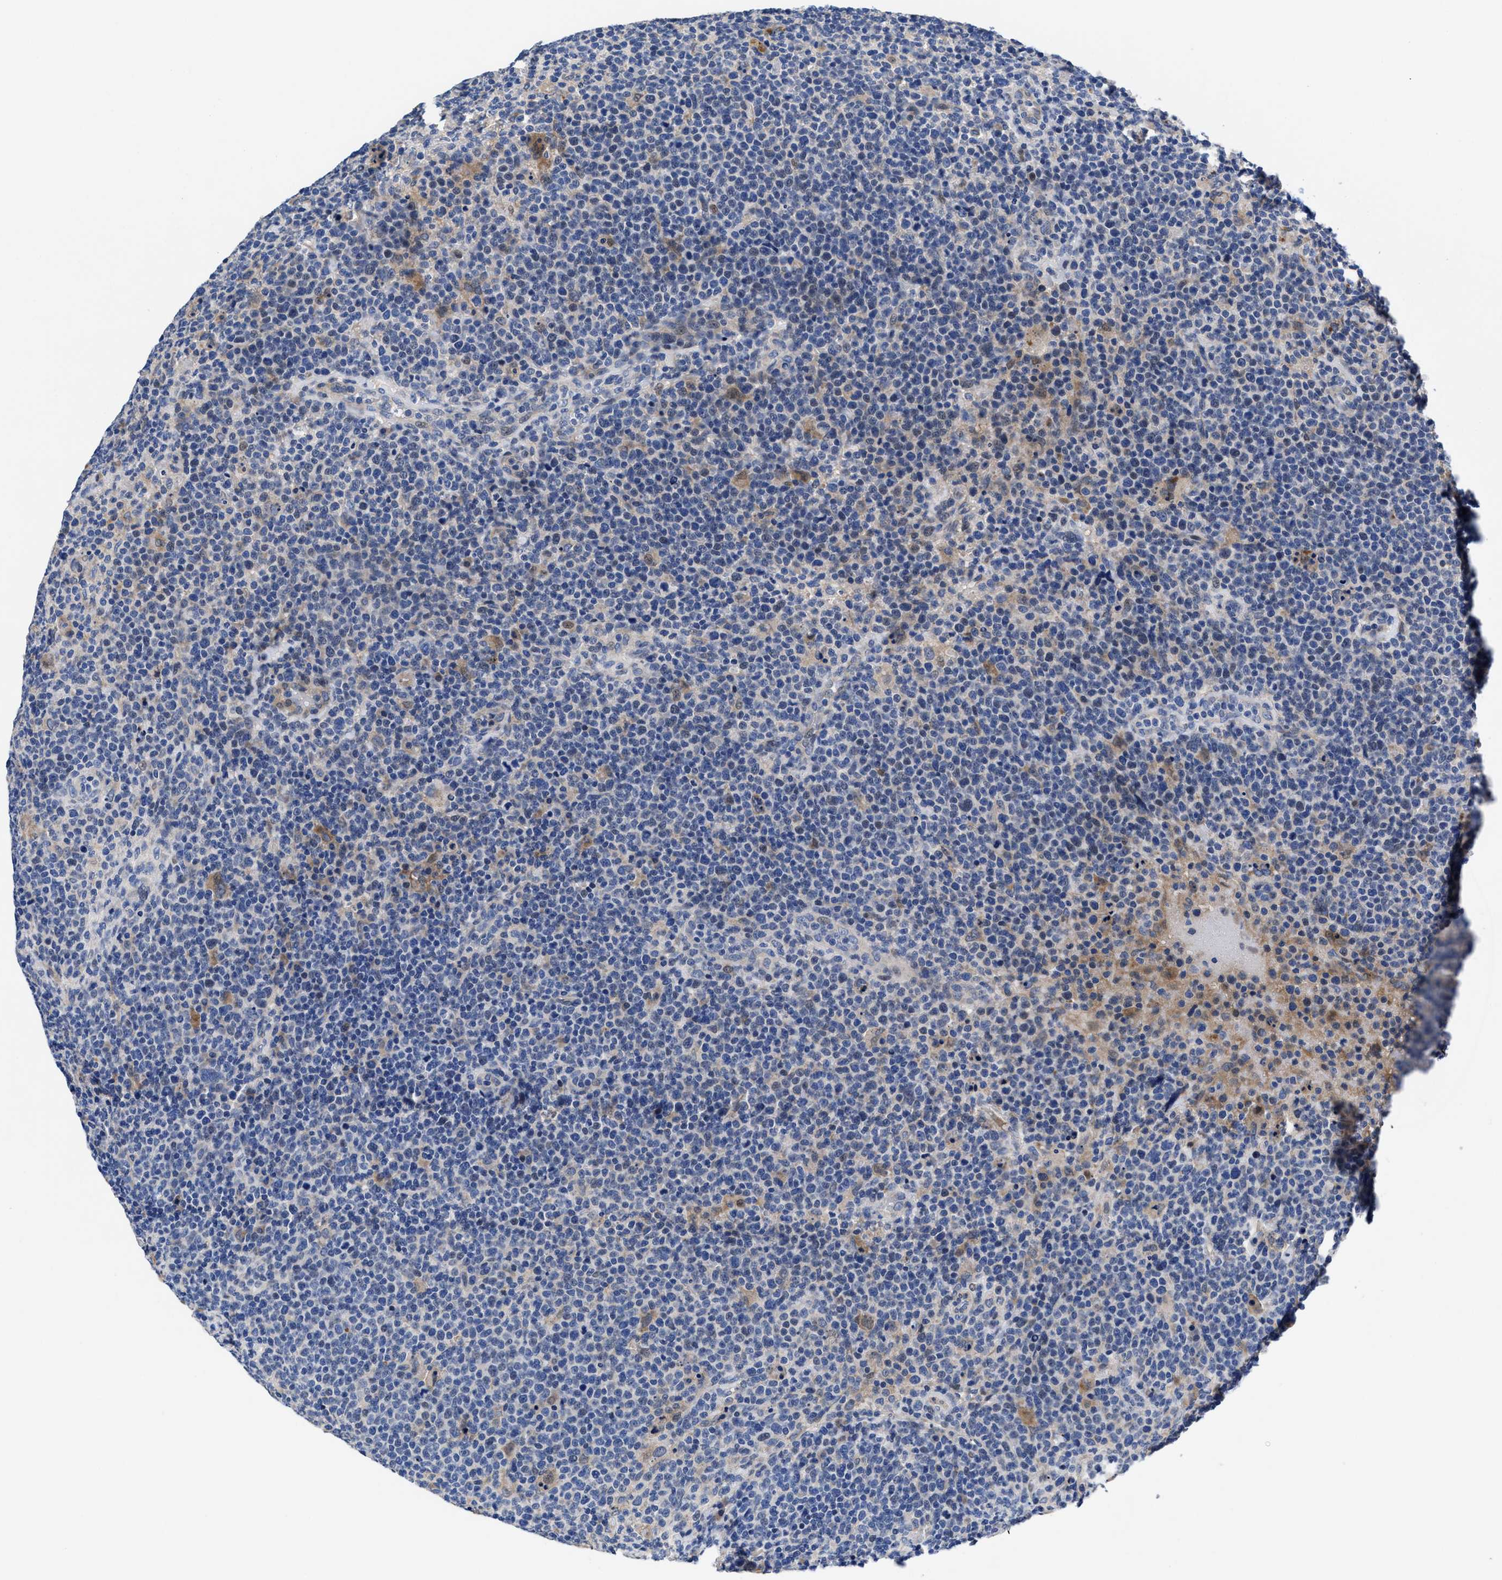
{"staining": {"intensity": "negative", "quantity": "none", "location": "none"}, "tissue": "lymphoma", "cell_type": "Tumor cells", "image_type": "cancer", "snomed": [{"axis": "morphology", "description": "Malignant lymphoma, non-Hodgkin's type, High grade"}, {"axis": "topography", "description": "Lymph node"}], "caption": "This is an IHC micrograph of human lymphoma. There is no positivity in tumor cells.", "gene": "DHRS13", "patient": {"sex": "male", "age": 61}}